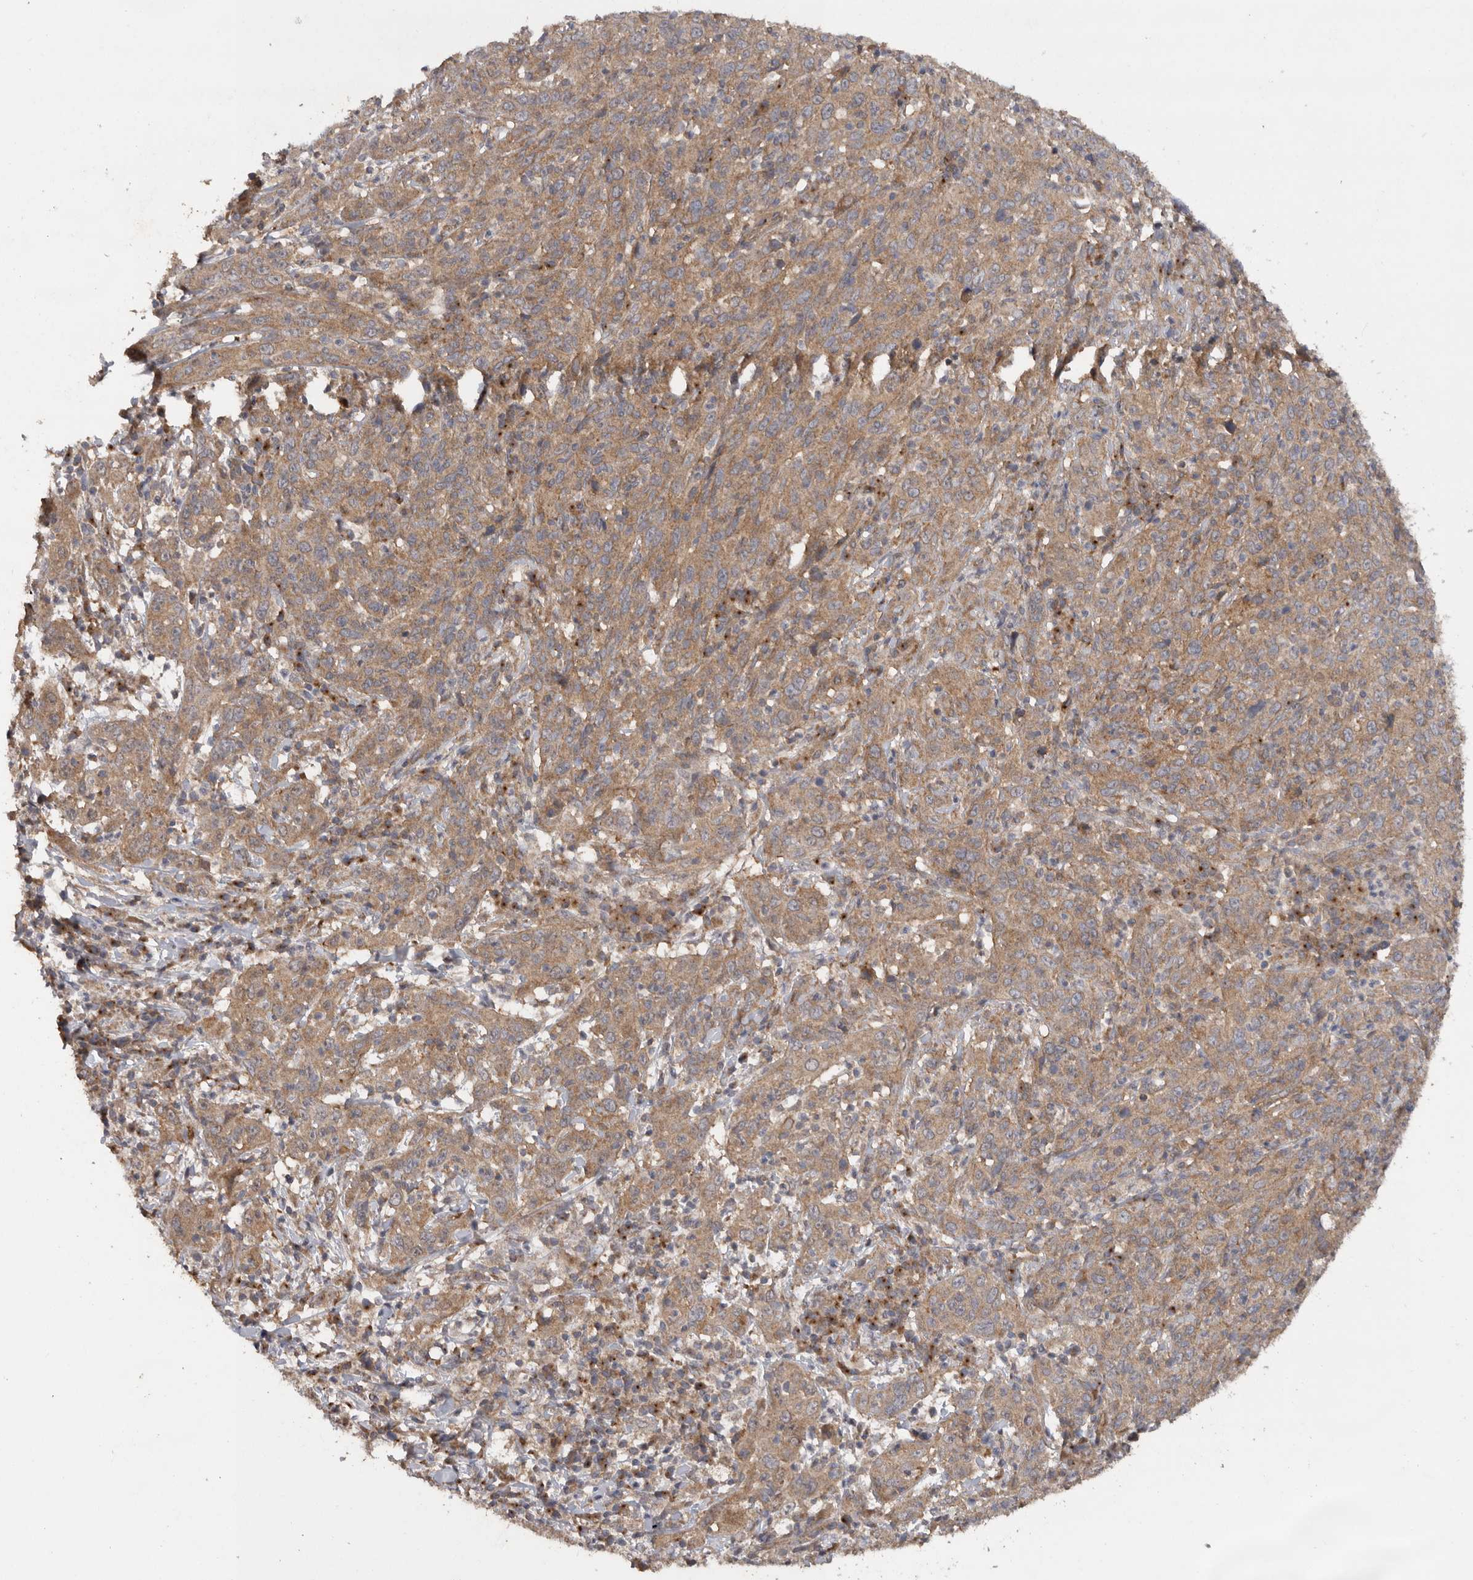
{"staining": {"intensity": "moderate", "quantity": ">75%", "location": "cytoplasmic/membranous"}, "tissue": "cervical cancer", "cell_type": "Tumor cells", "image_type": "cancer", "snomed": [{"axis": "morphology", "description": "Squamous cell carcinoma, NOS"}, {"axis": "topography", "description": "Cervix"}], "caption": "Cervical cancer stained for a protein (brown) exhibits moderate cytoplasmic/membranous positive expression in about >75% of tumor cells.", "gene": "PODXL2", "patient": {"sex": "female", "age": 46}}